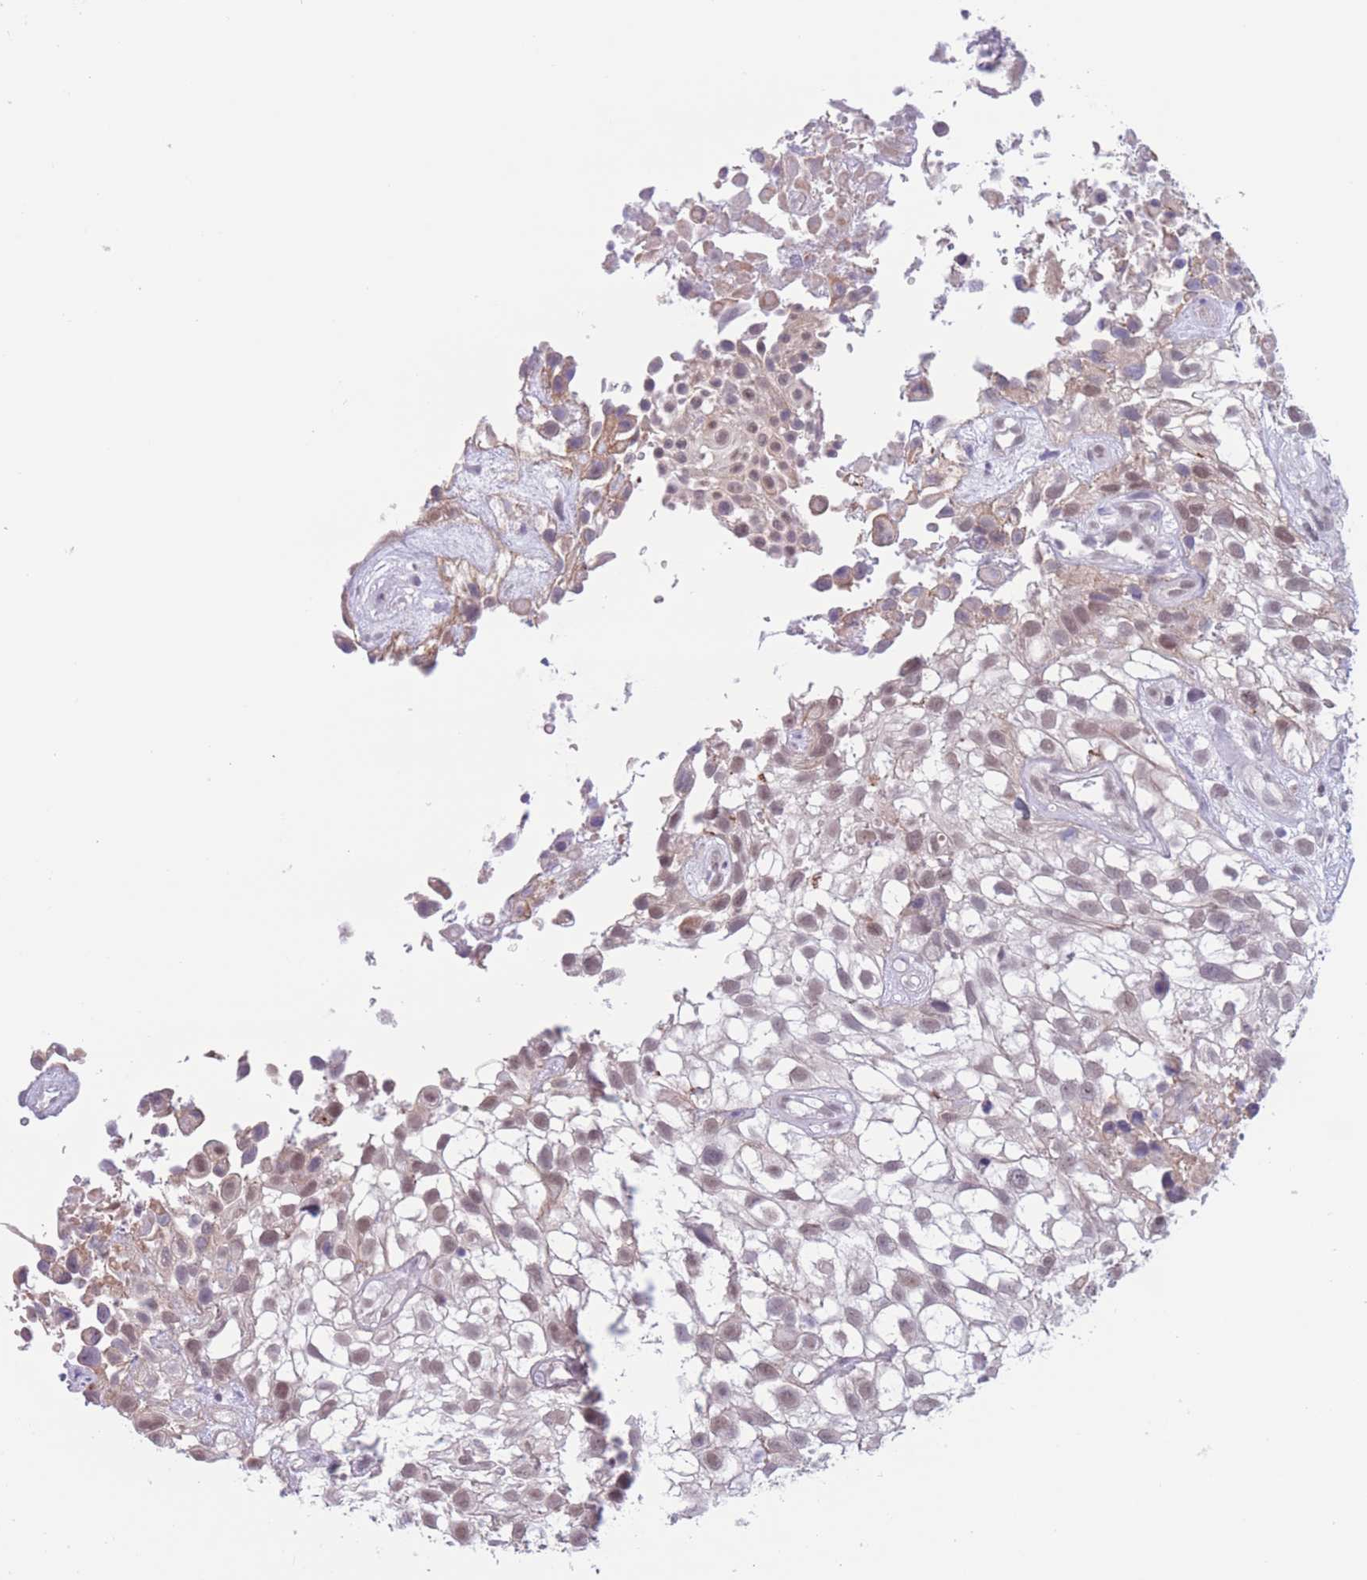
{"staining": {"intensity": "negative", "quantity": "none", "location": "none"}, "tissue": "urothelial cancer", "cell_type": "Tumor cells", "image_type": "cancer", "snomed": [{"axis": "morphology", "description": "Urothelial carcinoma, High grade"}, {"axis": "topography", "description": "Urinary bladder"}], "caption": "High-grade urothelial carcinoma was stained to show a protein in brown. There is no significant positivity in tumor cells. (DAB immunohistochemistry visualized using brightfield microscopy, high magnification).", "gene": "PODXL", "patient": {"sex": "male", "age": 56}}